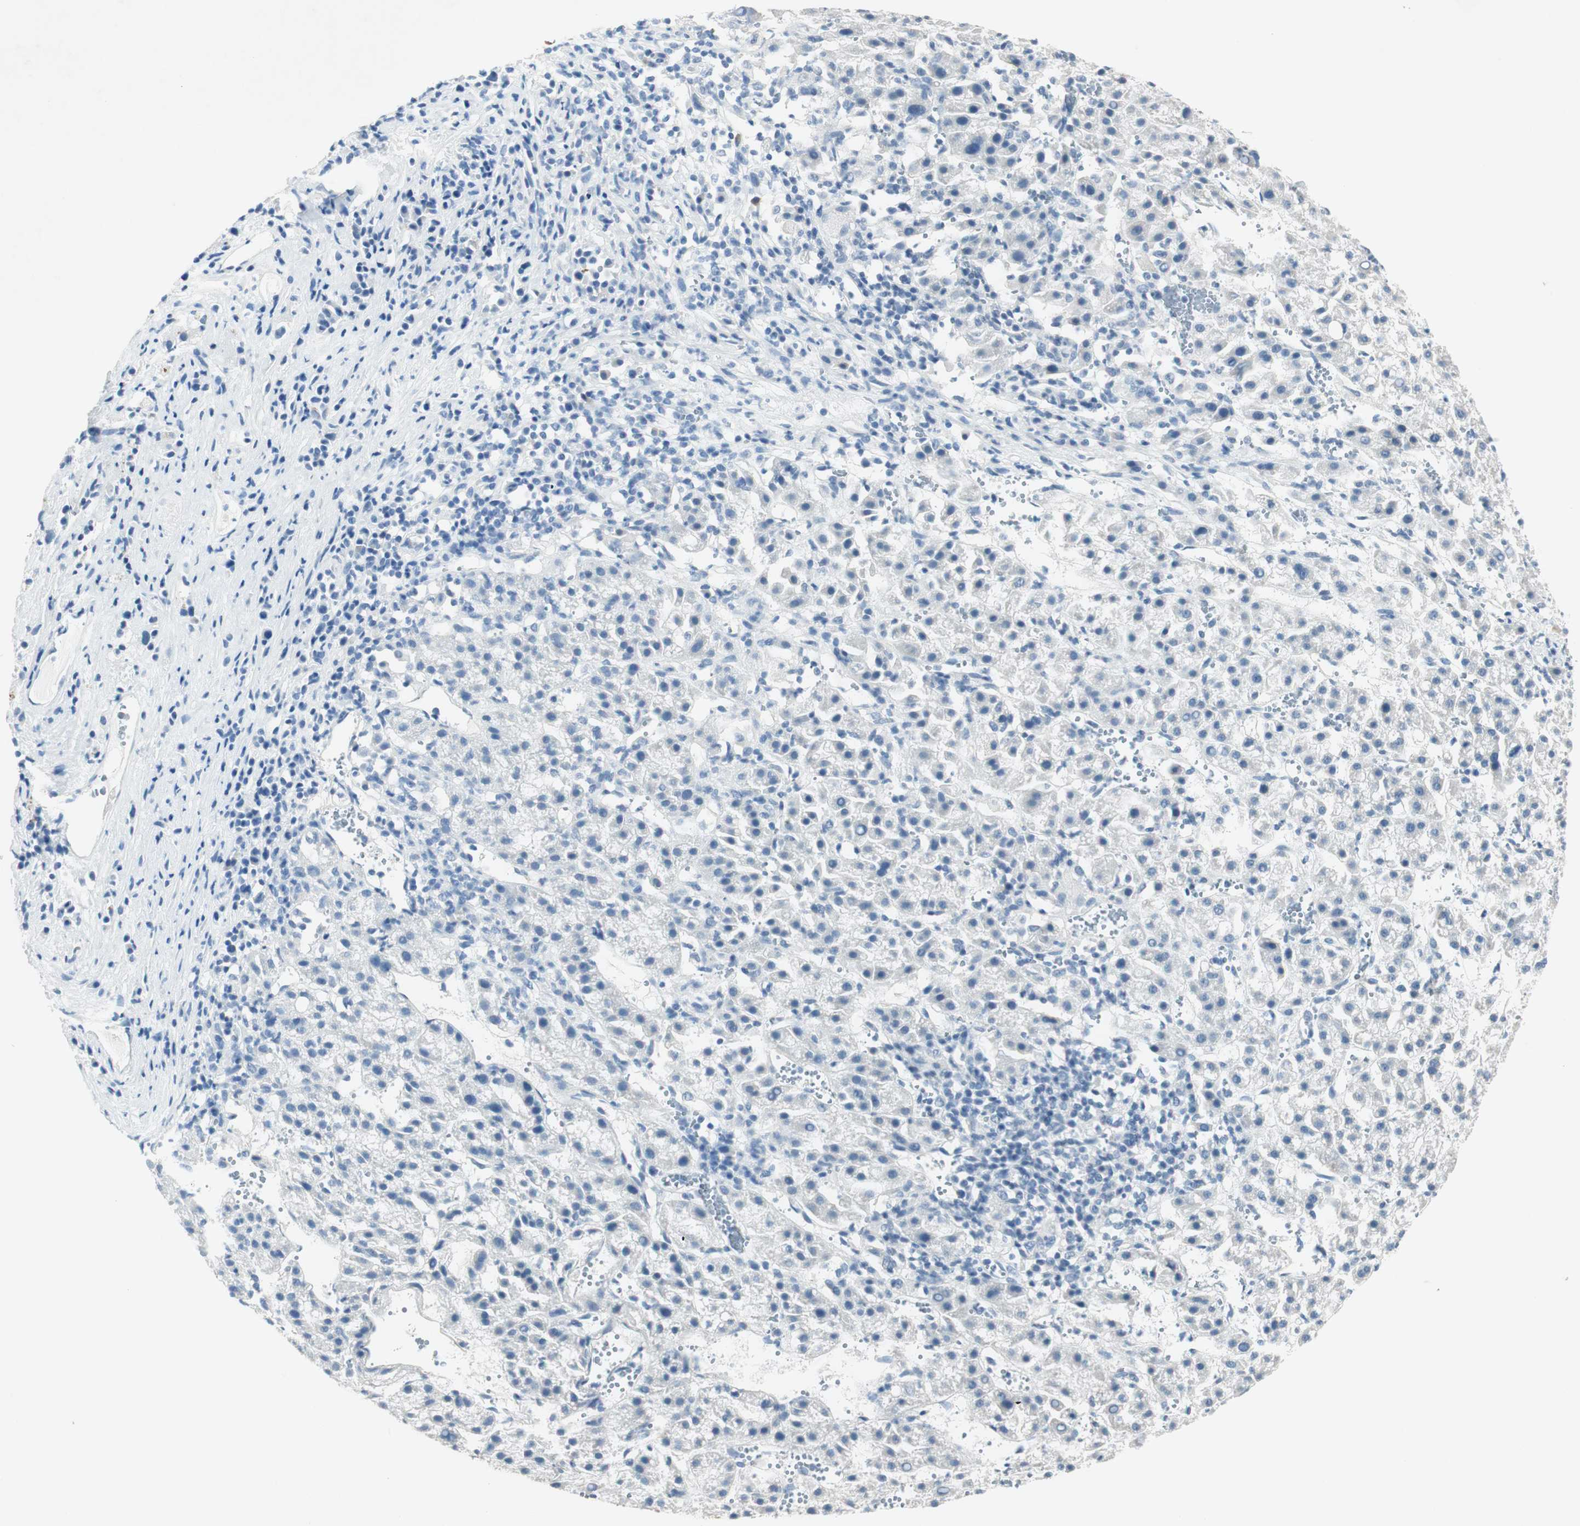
{"staining": {"intensity": "negative", "quantity": "none", "location": "none"}, "tissue": "liver cancer", "cell_type": "Tumor cells", "image_type": "cancer", "snomed": [{"axis": "morphology", "description": "Carcinoma, Hepatocellular, NOS"}, {"axis": "topography", "description": "Liver"}], "caption": "A photomicrograph of human liver cancer (hepatocellular carcinoma) is negative for staining in tumor cells.", "gene": "ITGB4", "patient": {"sex": "female", "age": 58}}